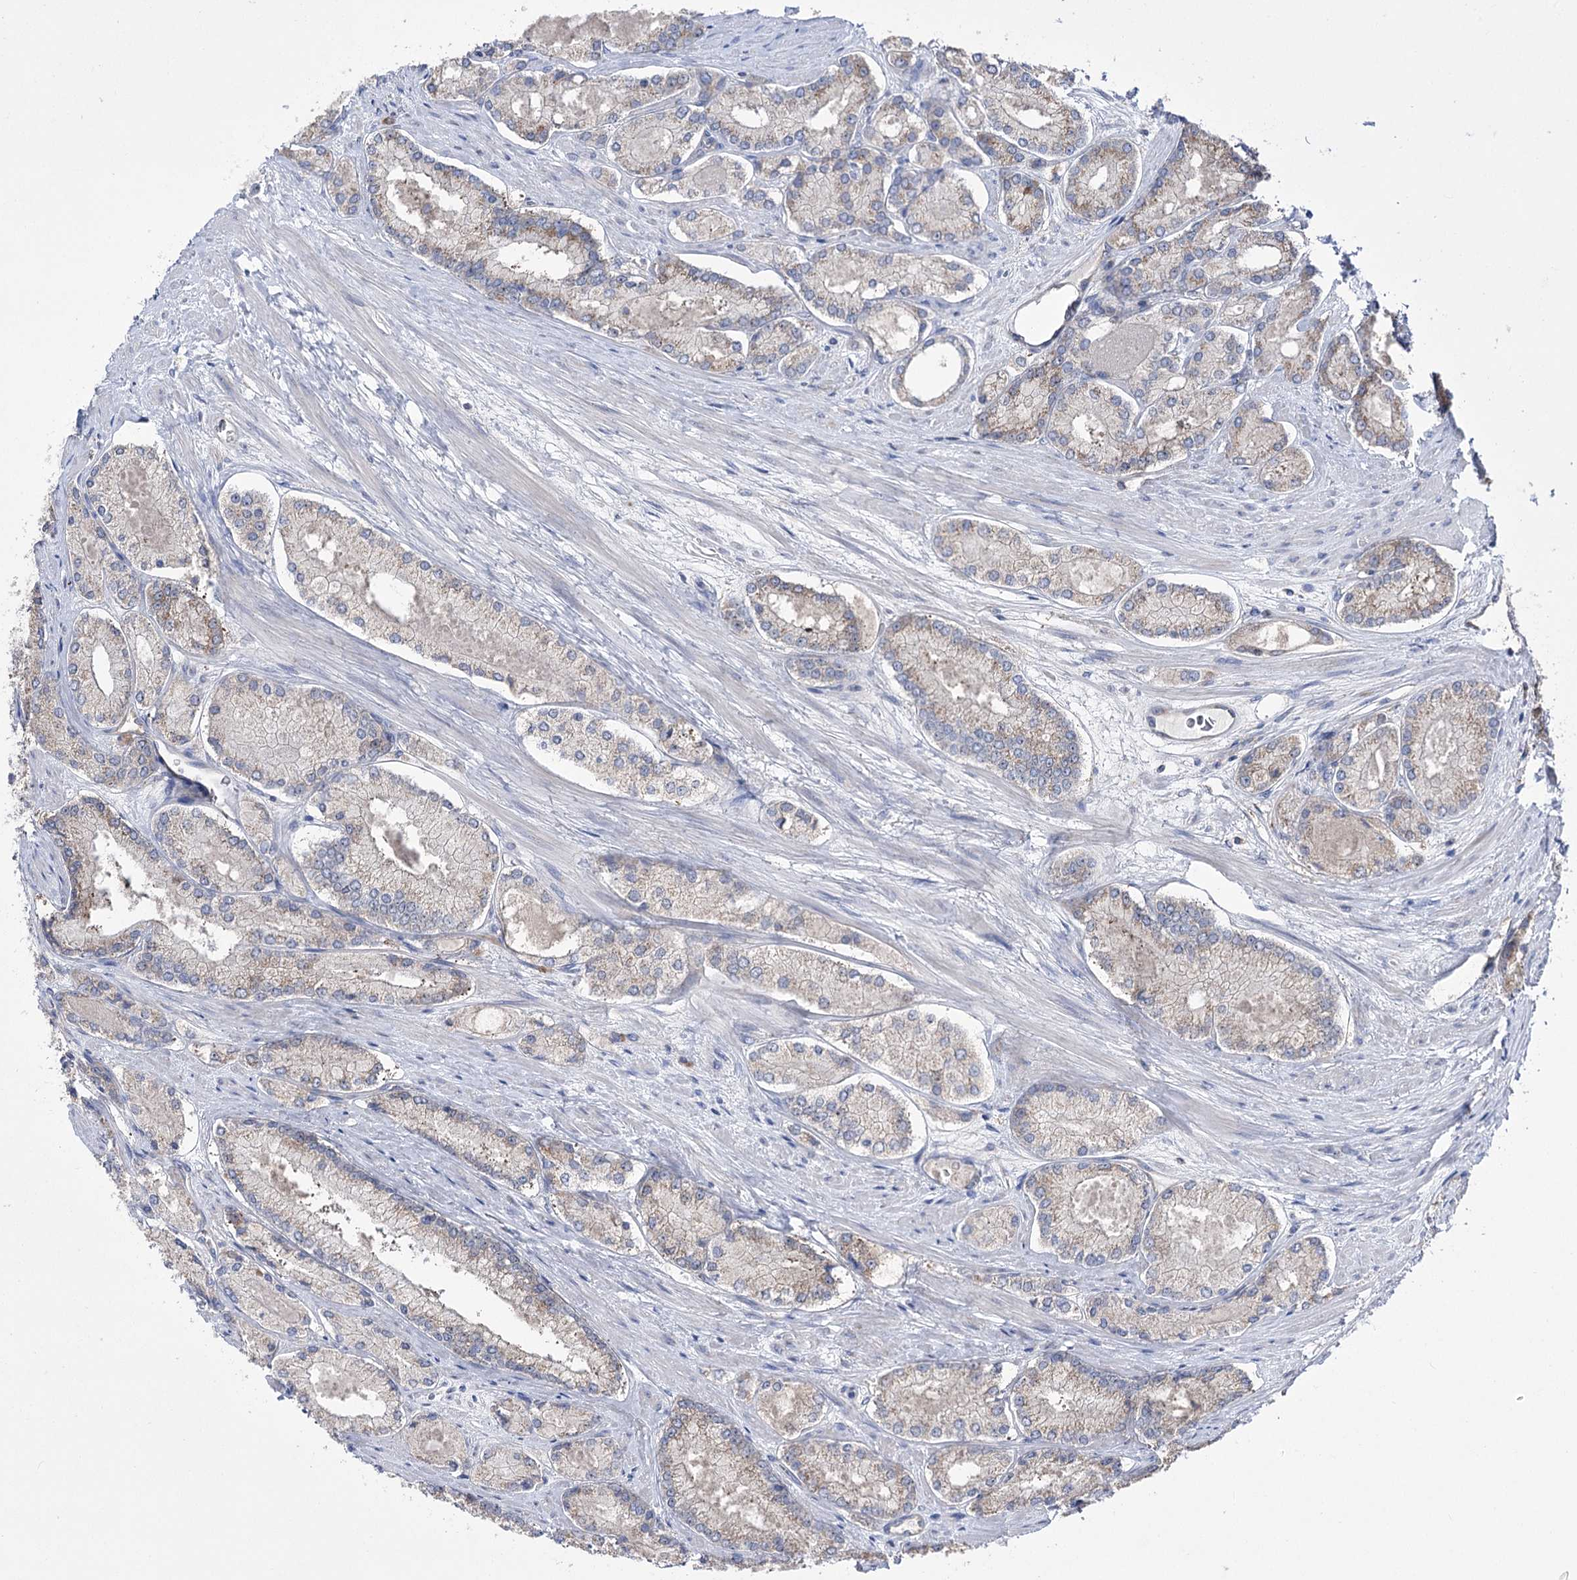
{"staining": {"intensity": "weak", "quantity": "25%-75%", "location": "cytoplasmic/membranous"}, "tissue": "prostate cancer", "cell_type": "Tumor cells", "image_type": "cancer", "snomed": [{"axis": "morphology", "description": "Adenocarcinoma, Low grade"}, {"axis": "topography", "description": "Prostate"}], "caption": "Prostate low-grade adenocarcinoma tissue reveals weak cytoplasmic/membranous positivity in approximately 25%-75% of tumor cells", "gene": "ZNF622", "patient": {"sex": "male", "age": 74}}